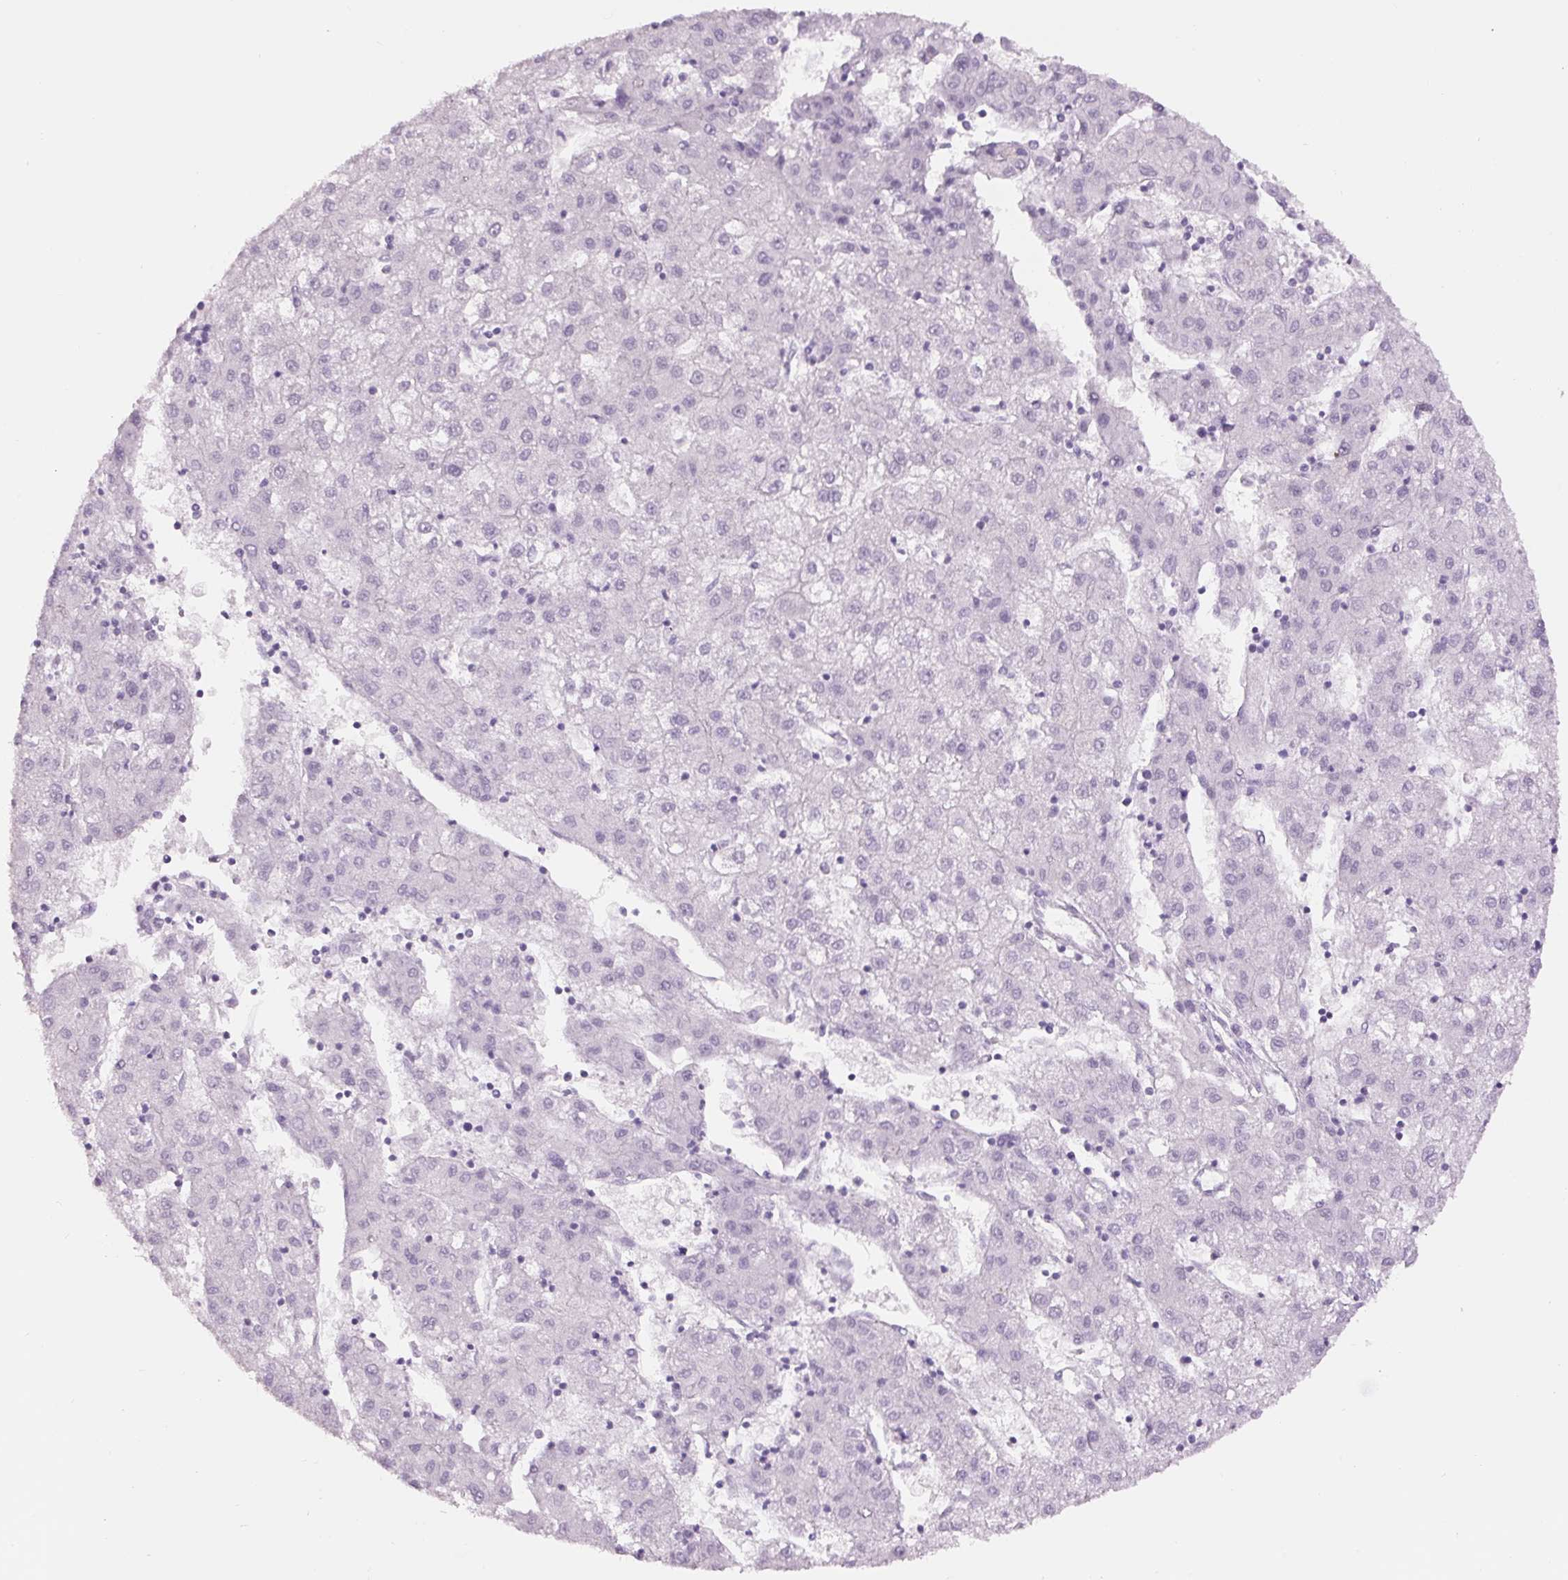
{"staining": {"intensity": "negative", "quantity": "none", "location": "none"}, "tissue": "liver cancer", "cell_type": "Tumor cells", "image_type": "cancer", "snomed": [{"axis": "morphology", "description": "Carcinoma, Hepatocellular, NOS"}, {"axis": "topography", "description": "Liver"}], "caption": "An immunohistochemistry (IHC) histopathology image of liver hepatocellular carcinoma is shown. There is no staining in tumor cells of liver hepatocellular carcinoma. Brightfield microscopy of IHC stained with DAB (brown) and hematoxylin (blue), captured at high magnification.", "gene": "SIX1", "patient": {"sex": "male", "age": 72}}